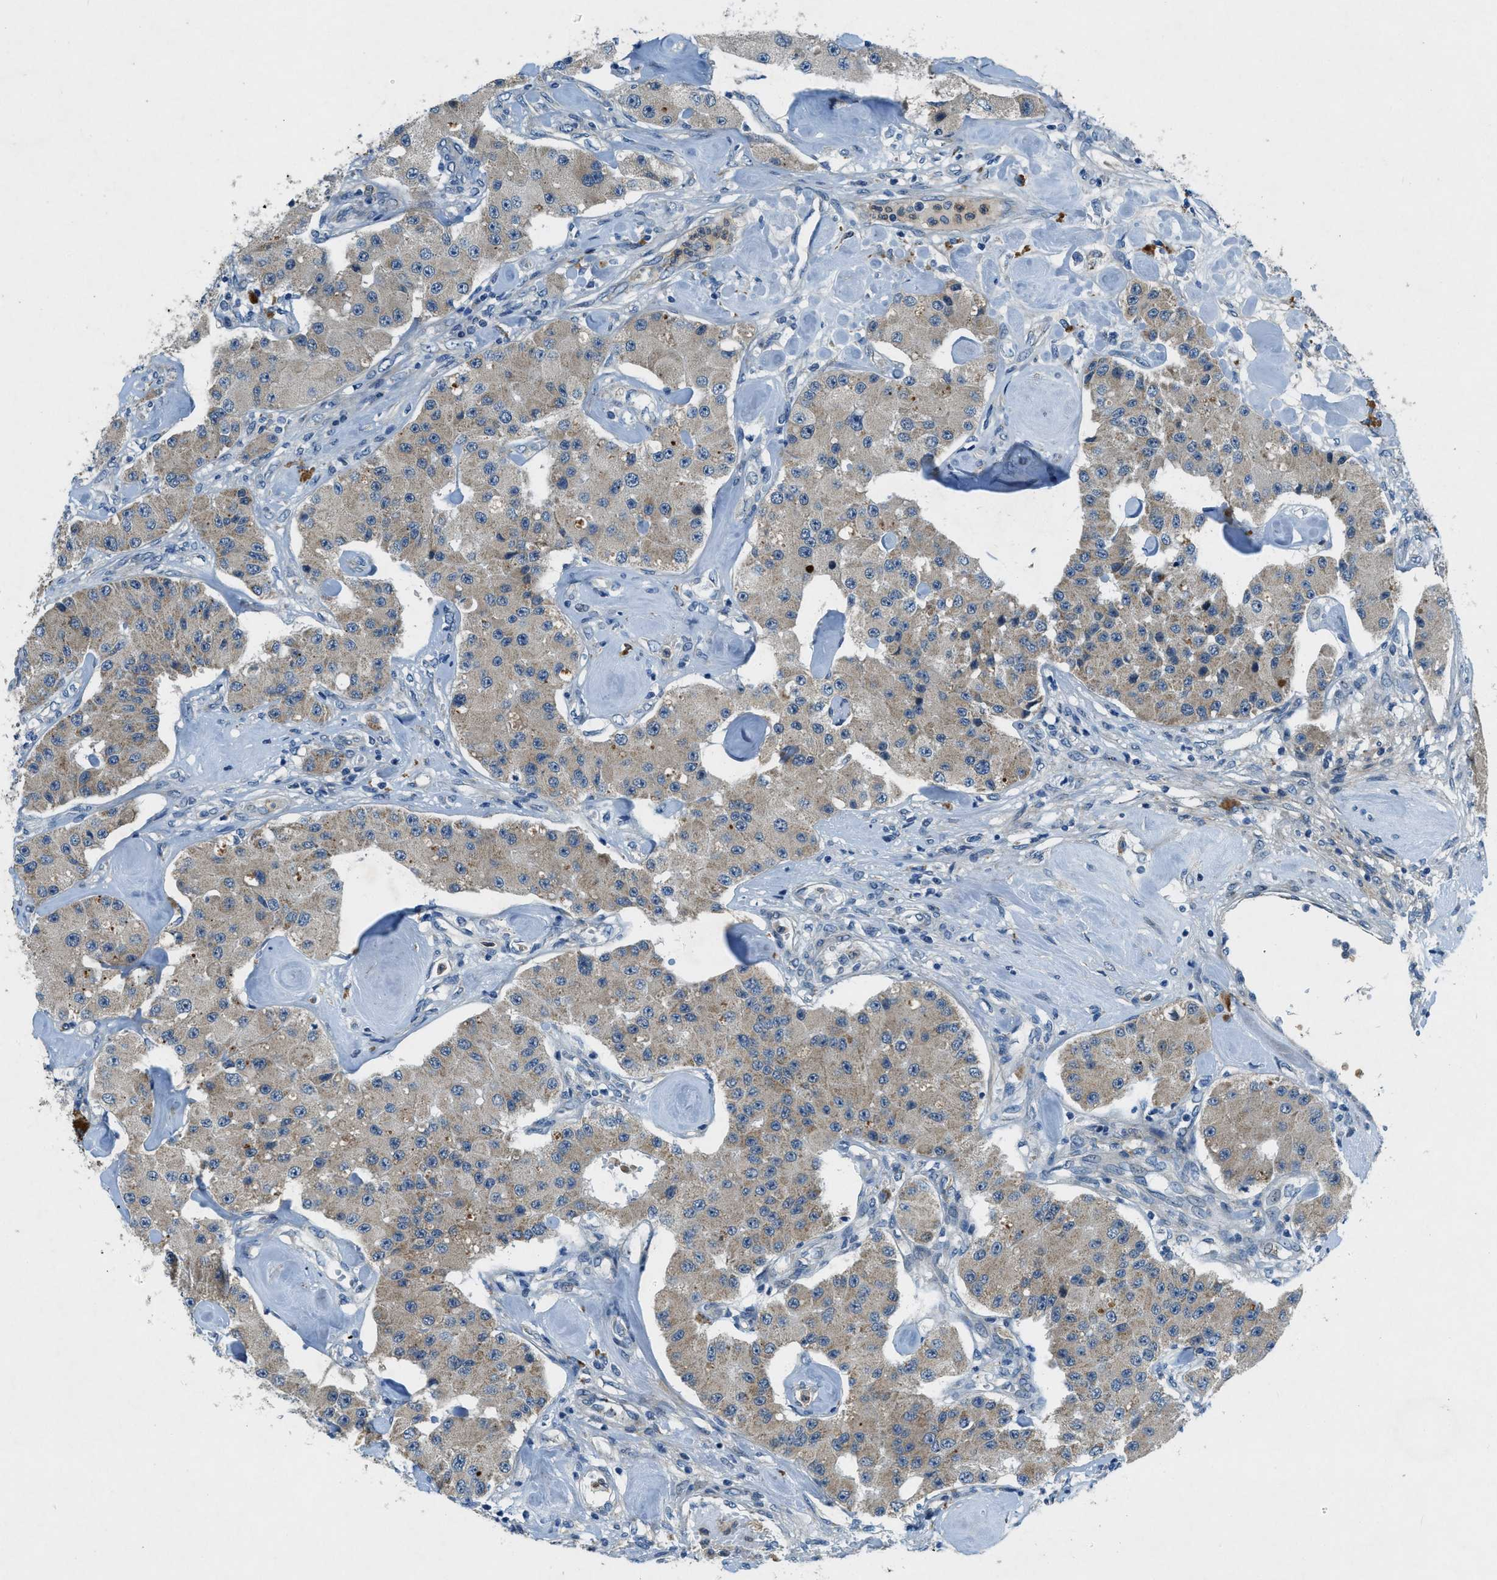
{"staining": {"intensity": "weak", "quantity": ">75%", "location": "cytoplasmic/membranous"}, "tissue": "carcinoid", "cell_type": "Tumor cells", "image_type": "cancer", "snomed": [{"axis": "morphology", "description": "Carcinoid, malignant, NOS"}, {"axis": "topography", "description": "Pancreas"}], "caption": "The histopathology image shows immunohistochemical staining of carcinoid. There is weak cytoplasmic/membranous positivity is identified in about >75% of tumor cells.", "gene": "SNX14", "patient": {"sex": "male", "age": 41}}